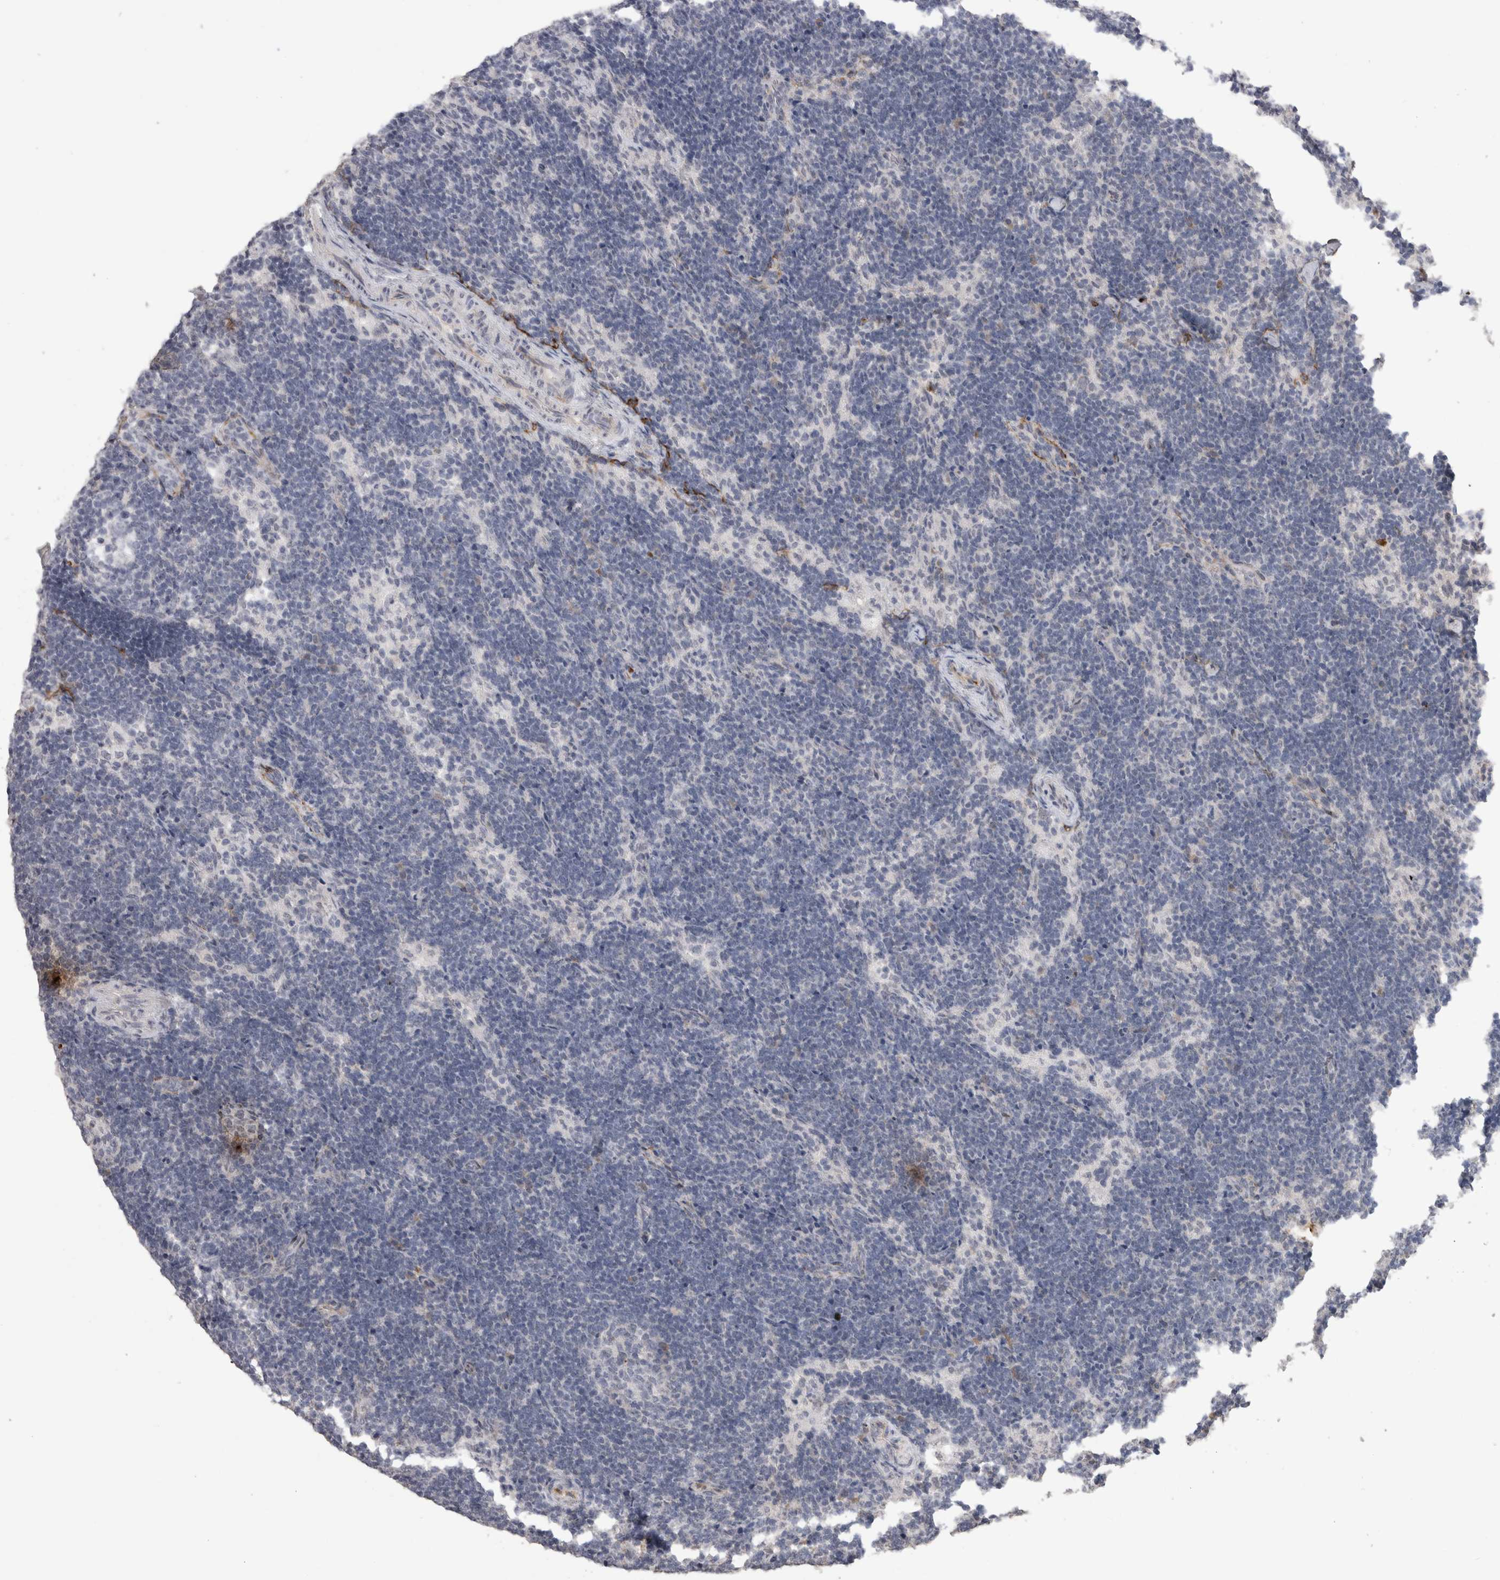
{"staining": {"intensity": "negative", "quantity": "none", "location": "none"}, "tissue": "lymph node", "cell_type": "Germinal center cells", "image_type": "normal", "snomed": [{"axis": "morphology", "description": "Normal tissue, NOS"}, {"axis": "topography", "description": "Lymph node"}], "caption": "This is an immunohistochemistry (IHC) photomicrograph of benign human lymph node. There is no expression in germinal center cells.", "gene": "CDH13", "patient": {"sex": "female", "age": 22}}